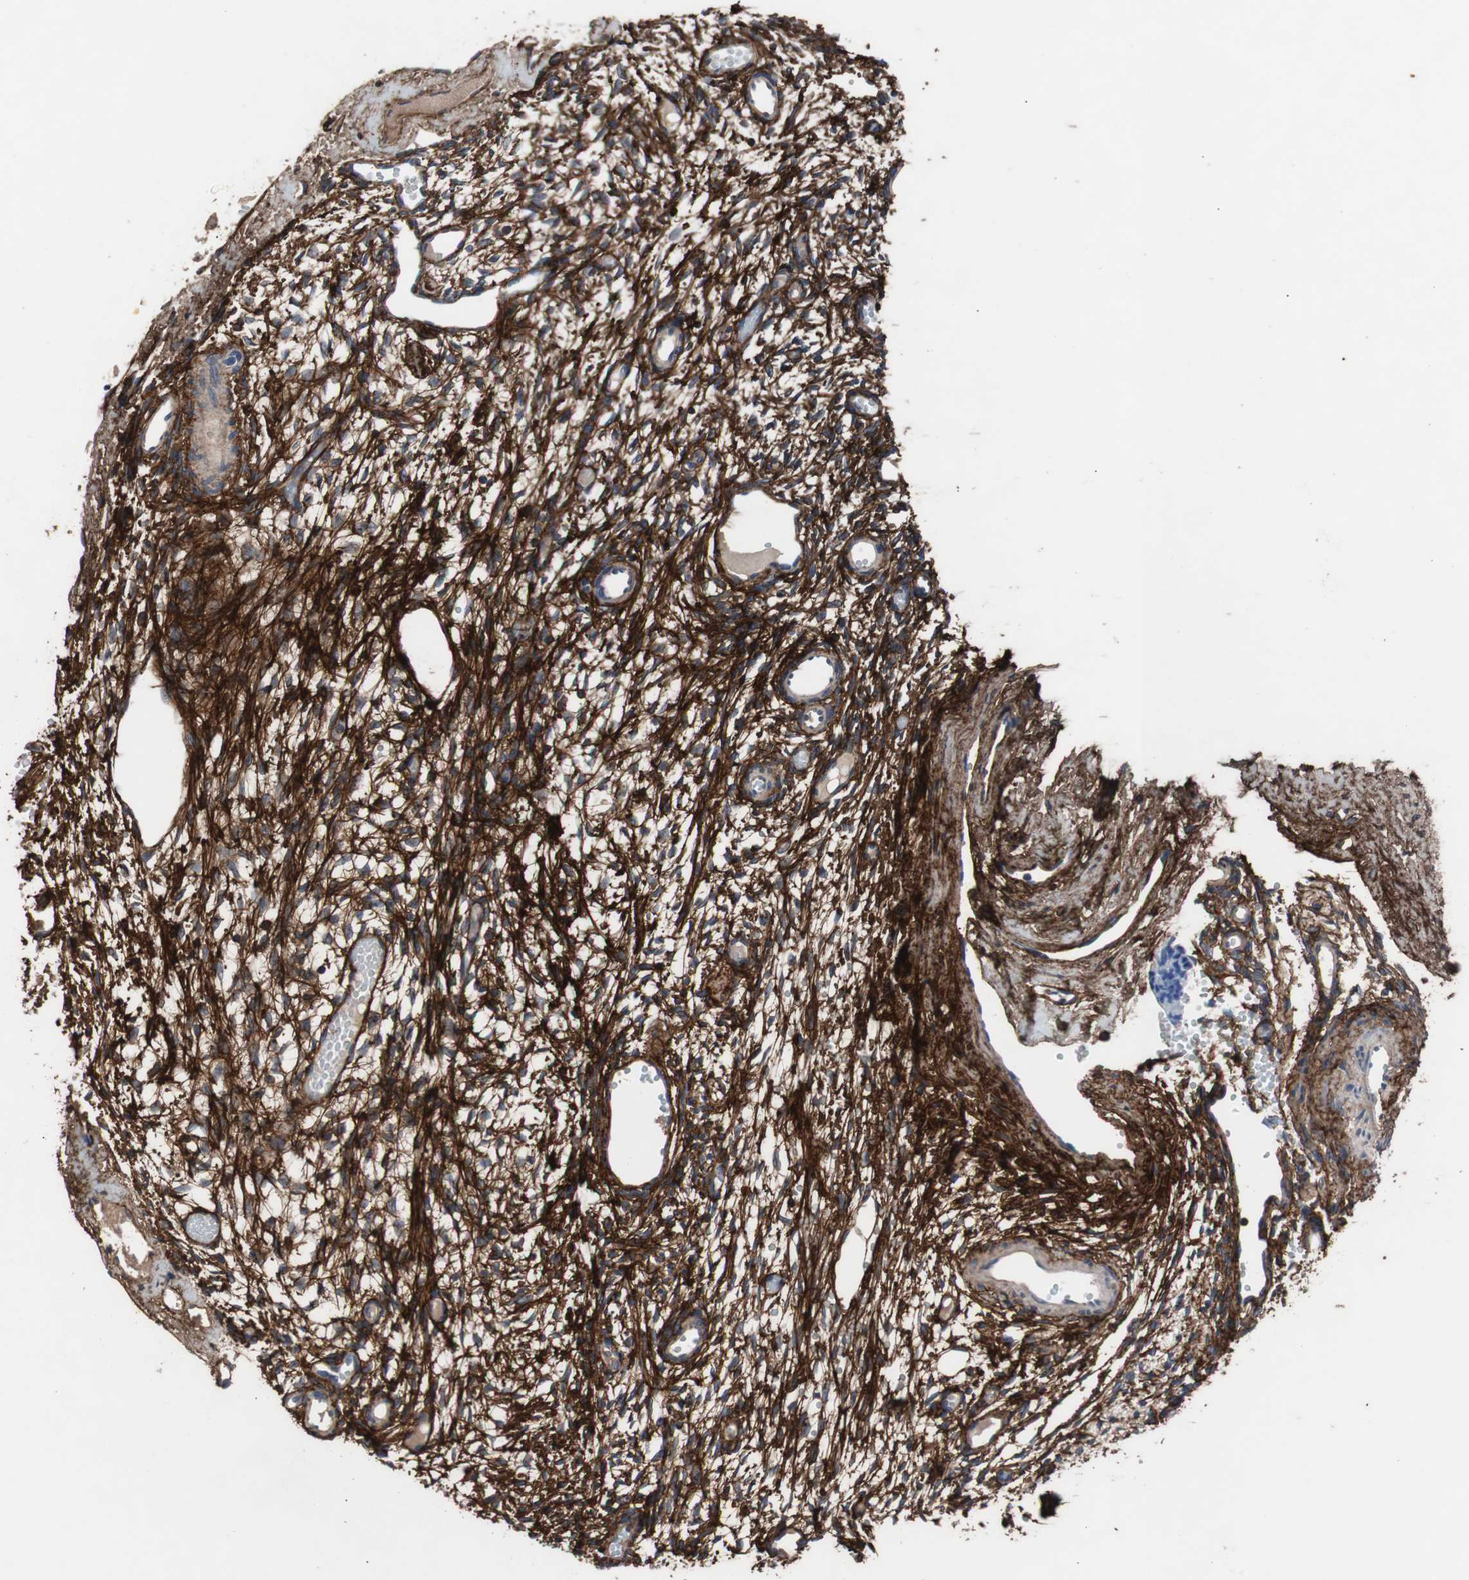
{"staining": {"intensity": "strong", "quantity": ">75%", "location": "cytoplasmic/membranous"}, "tissue": "ovary", "cell_type": "Ovarian stroma cells", "image_type": "normal", "snomed": [{"axis": "morphology", "description": "Normal tissue, NOS"}, {"axis": "topography", "description": "Ovary"}], "caption": "Ovarian stroma cells exhibit high levels of strong cytoplasmic/membranous positivity in approximately >75% of cells in normal ovary.", "gene": "COL6A2", "patient": {"sex": "female", "age": 35}}